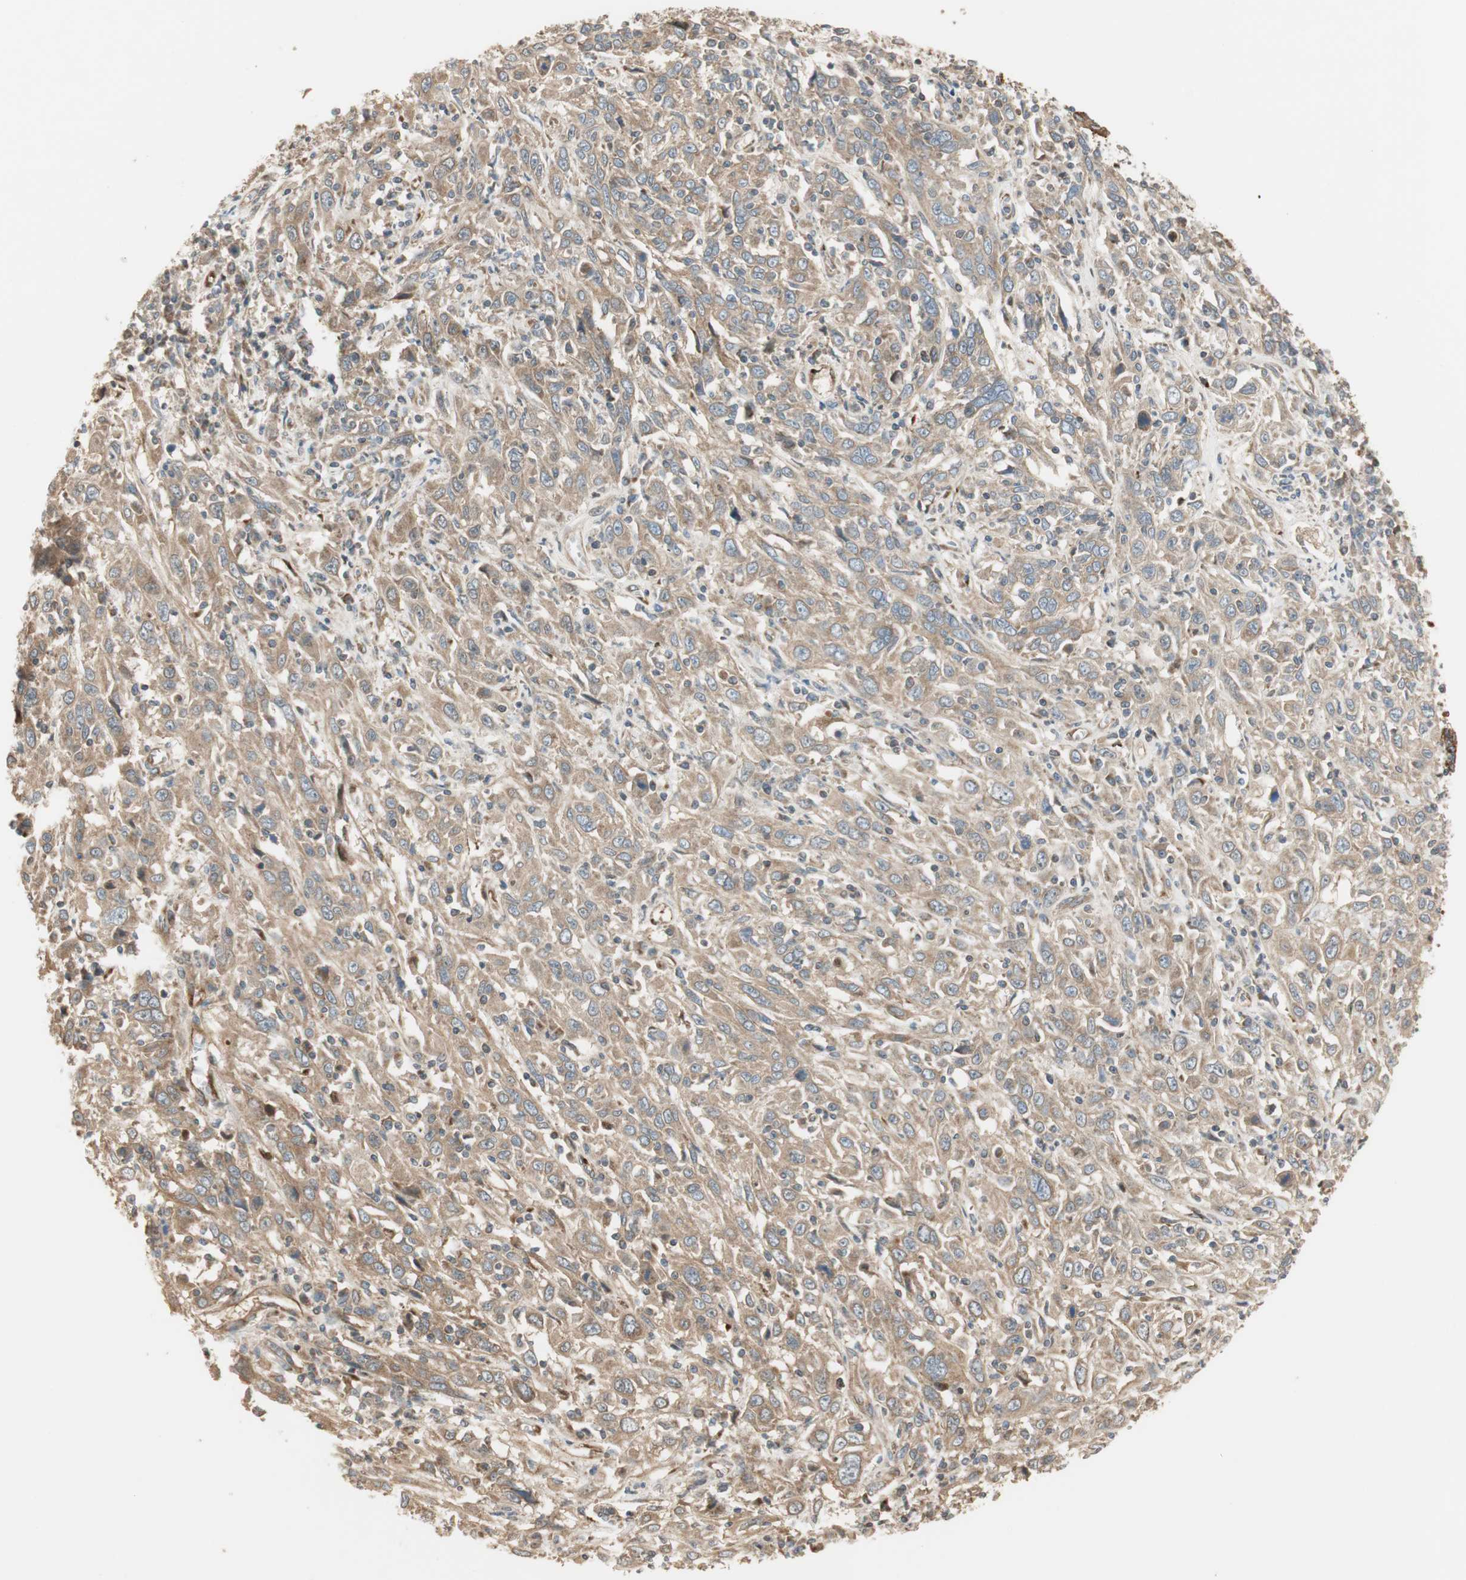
{"staining": {"intensity": "moderate", "quantity": ">75%", "location": "cytoplasmic/membranous"}, "tissue": "cervical cancer", "cell_type": "Tumor cells", "image_type": "cancer", "snomed": [{"axis": "morphology", "description": "Squamous cell carcinoma, NOS"}, {"axis": "topography", "description": "Cervix"}], "caption": "Immunohistochemistry (IHC) (DAB) staining of cervical squamous cell carcinoma shows moderate cytoplasmic/membranous protein expression in about >75% of tumor cells.", "gene": "CTTNBP2NL", "patient": {"sex": "female", "age": 46}}